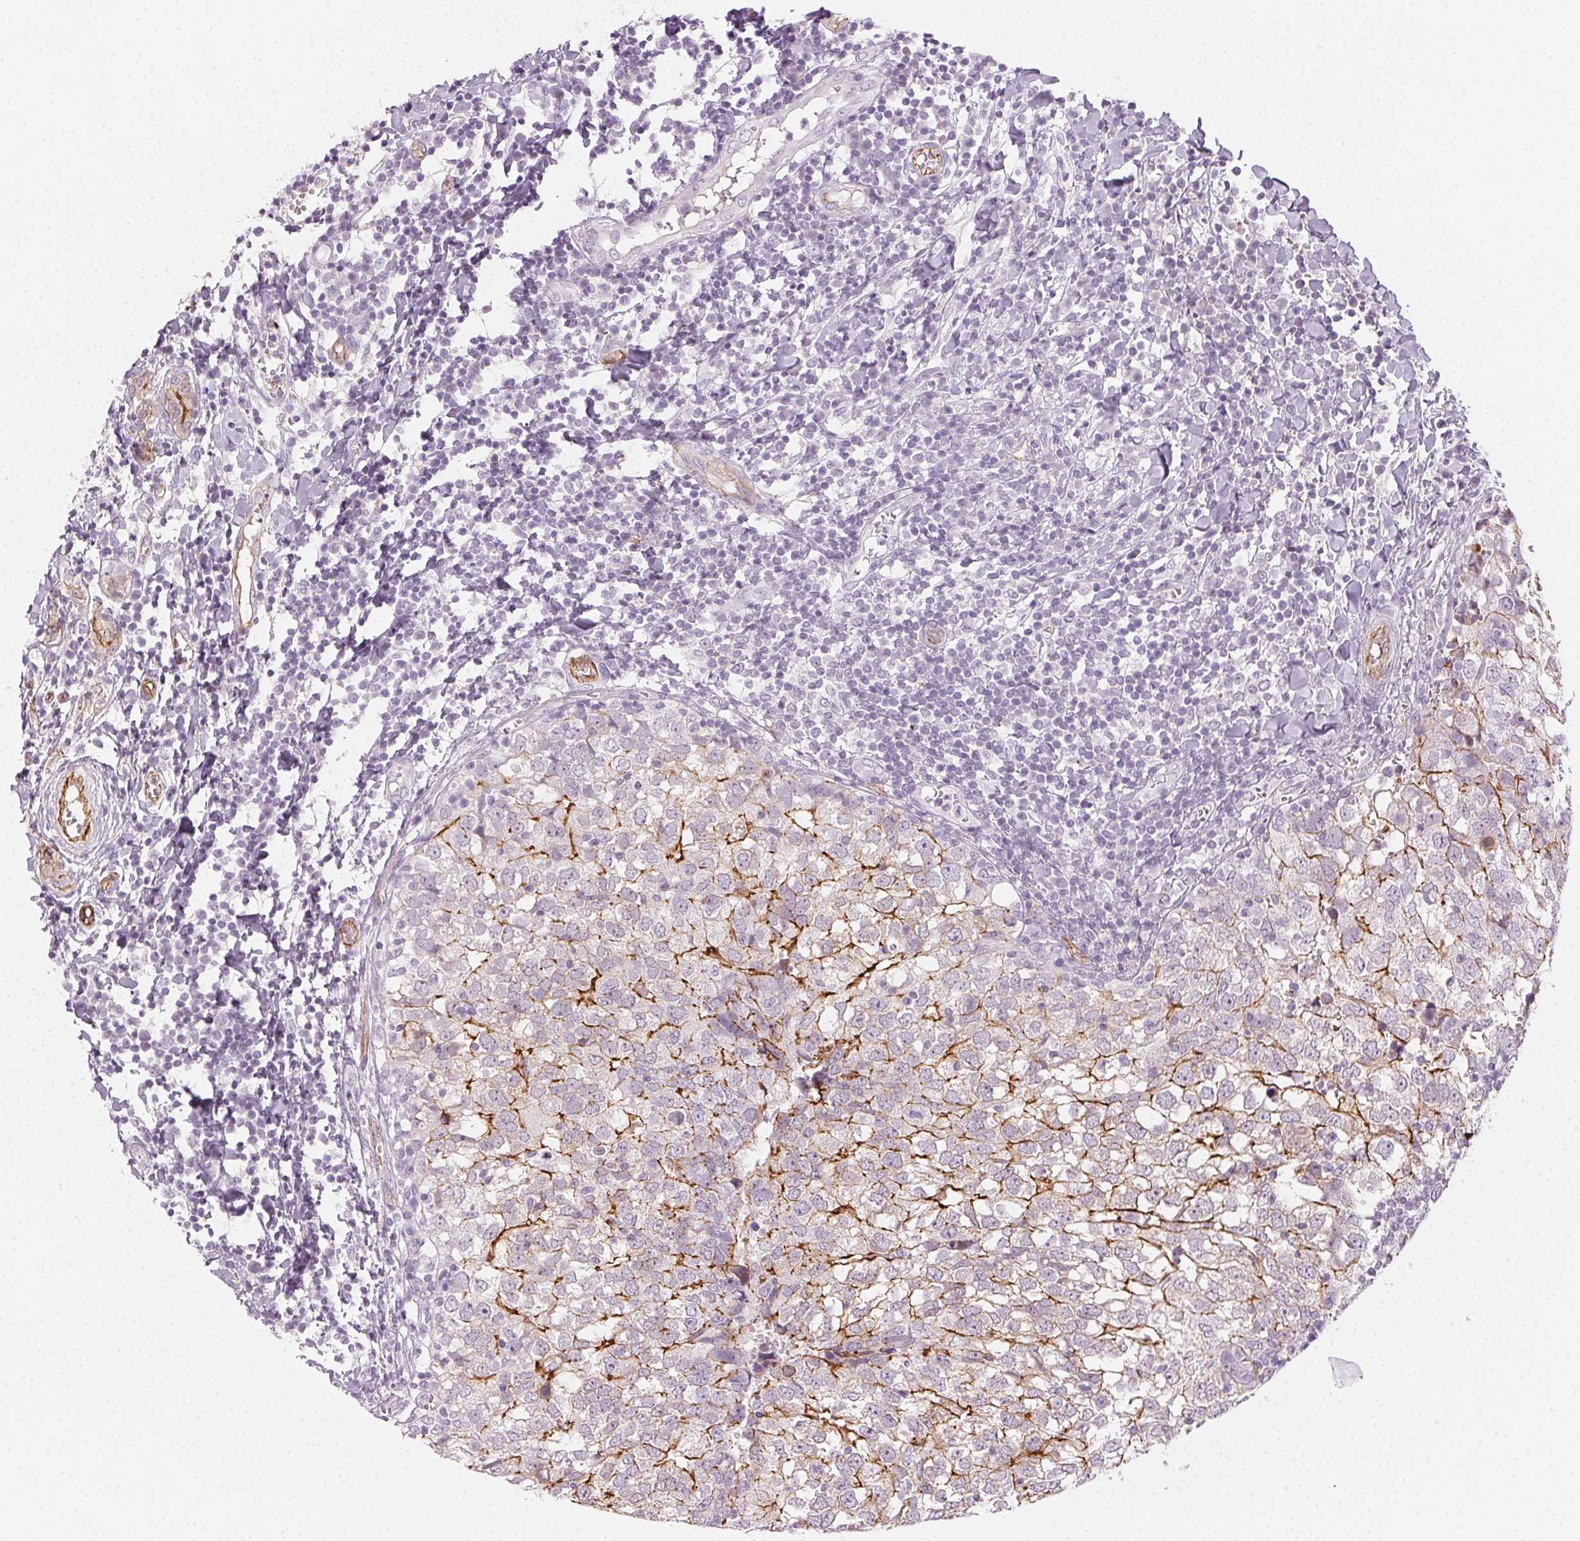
{"staining": {"intensity": "moderate", "quantity": "<25%", "location": "cytoplasmic/membranous"}, "tissue": "breast cancer", "cell_type": "Tumor cells", "image_type": "cancer", "snomed": [{"axis": "morphology", "description": "Duct carcinoma"}, {"axis": "topography", "description": "Breast"}], "caption": "Breast cancer stained for a protein exhibits moderate cytoplasmic/membranous positivity in tumor cells. (Stains: DAB (3,3'-diaminobenzidine) in brown, nuclei in blue, Microscopy: brightfield microscopy at high magnification).", "gene": "AIF1L", "patient": {"sex": "female", "age": 30}}